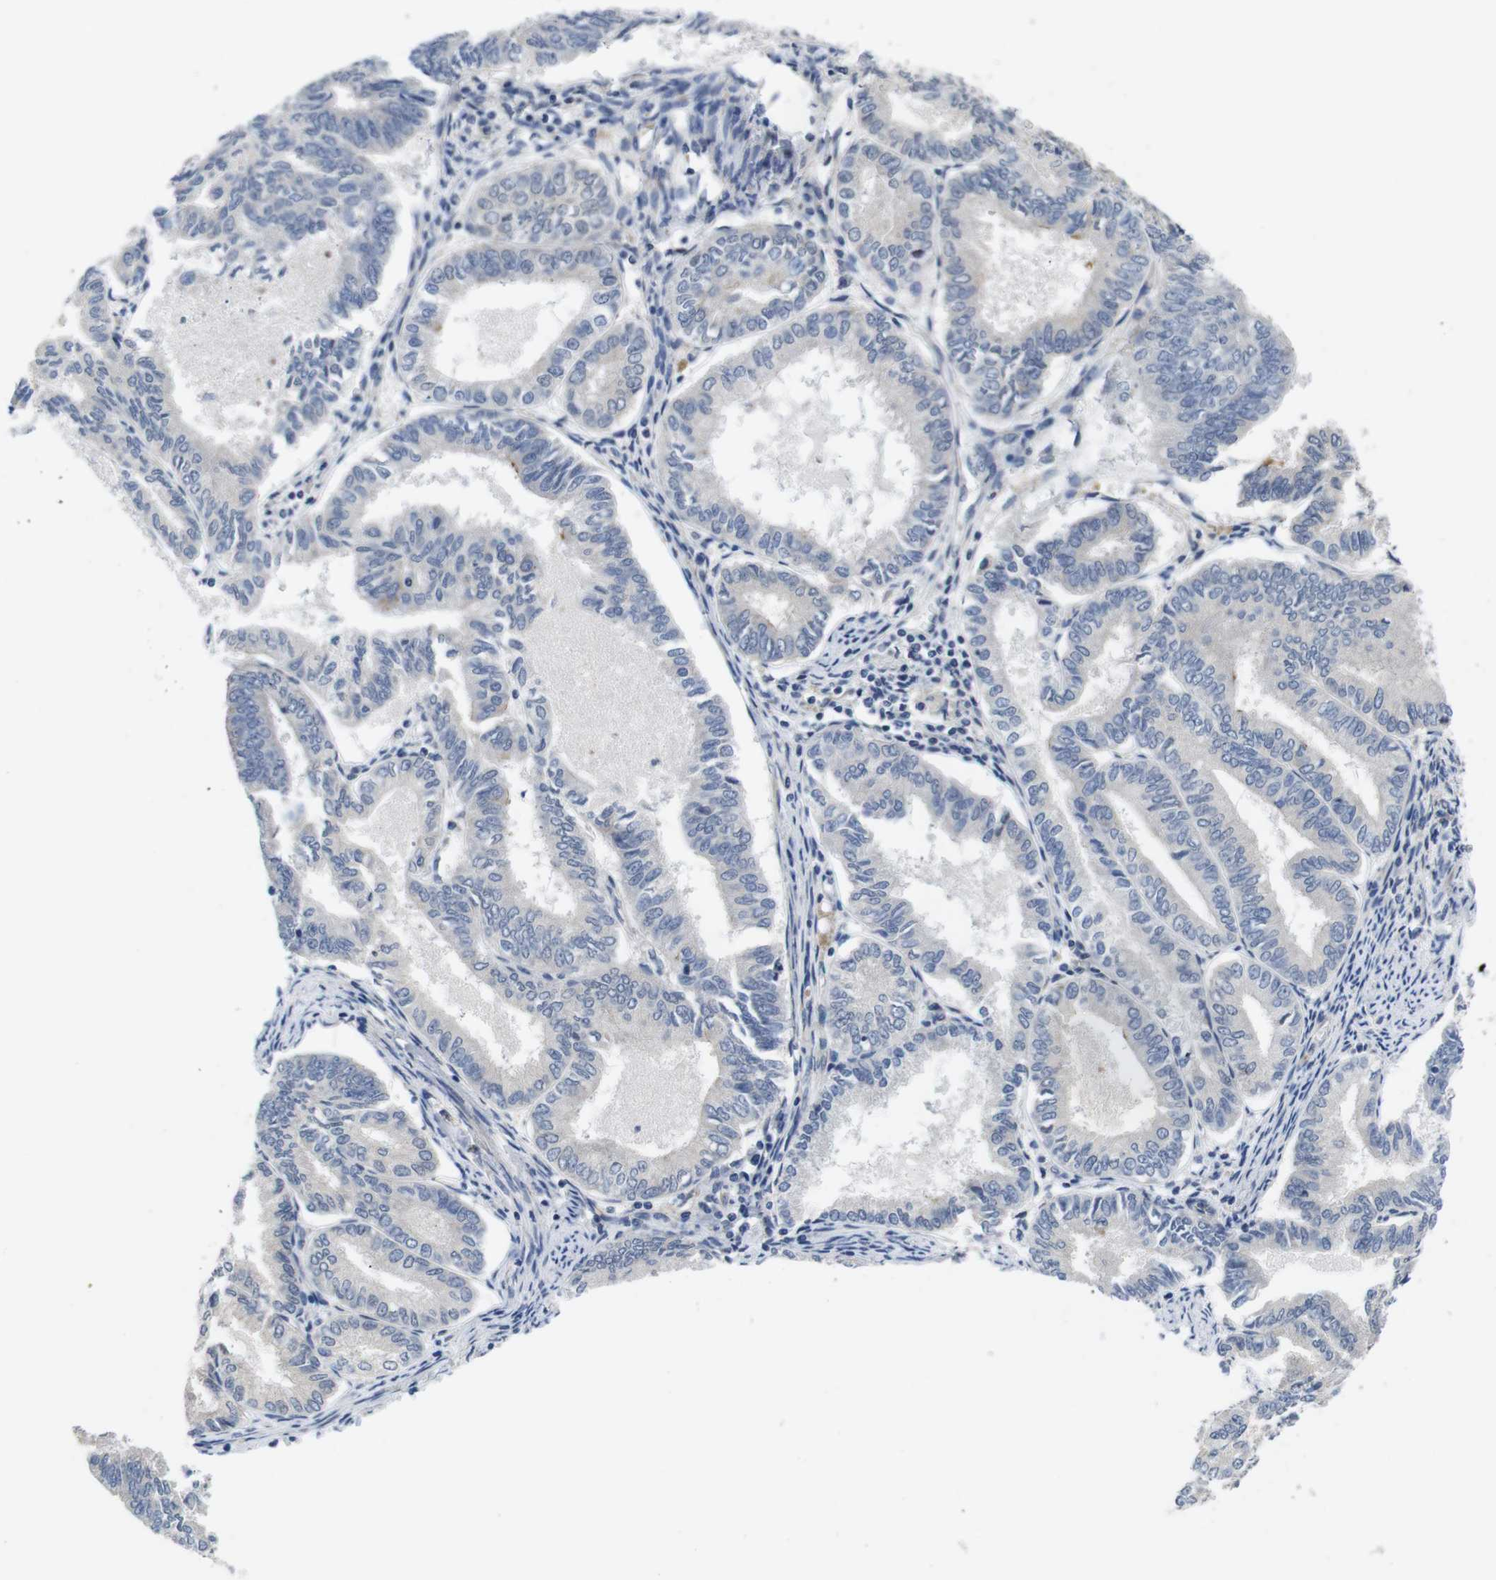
{"staining": {"intensity": "negative", "quantity": "none", "location": "none"}, "tissue": "endometrial cancer", "cell_type": "Tumor cells", "image_type": "cancer", "snomed": [{"axis": "morphology", "description": "Adenocarcinoma, NOS"}, {"axis": "topography", "description": "Endometrium"}], "caption": "The histopathology image demonstrates no staining of tumor cells in endometrial cancer. (Immunohistochemistry (ihc), brightfield microscopy, high magnification).", "gene": "FADD", "patient": {"sex": "female", "age": 86}}